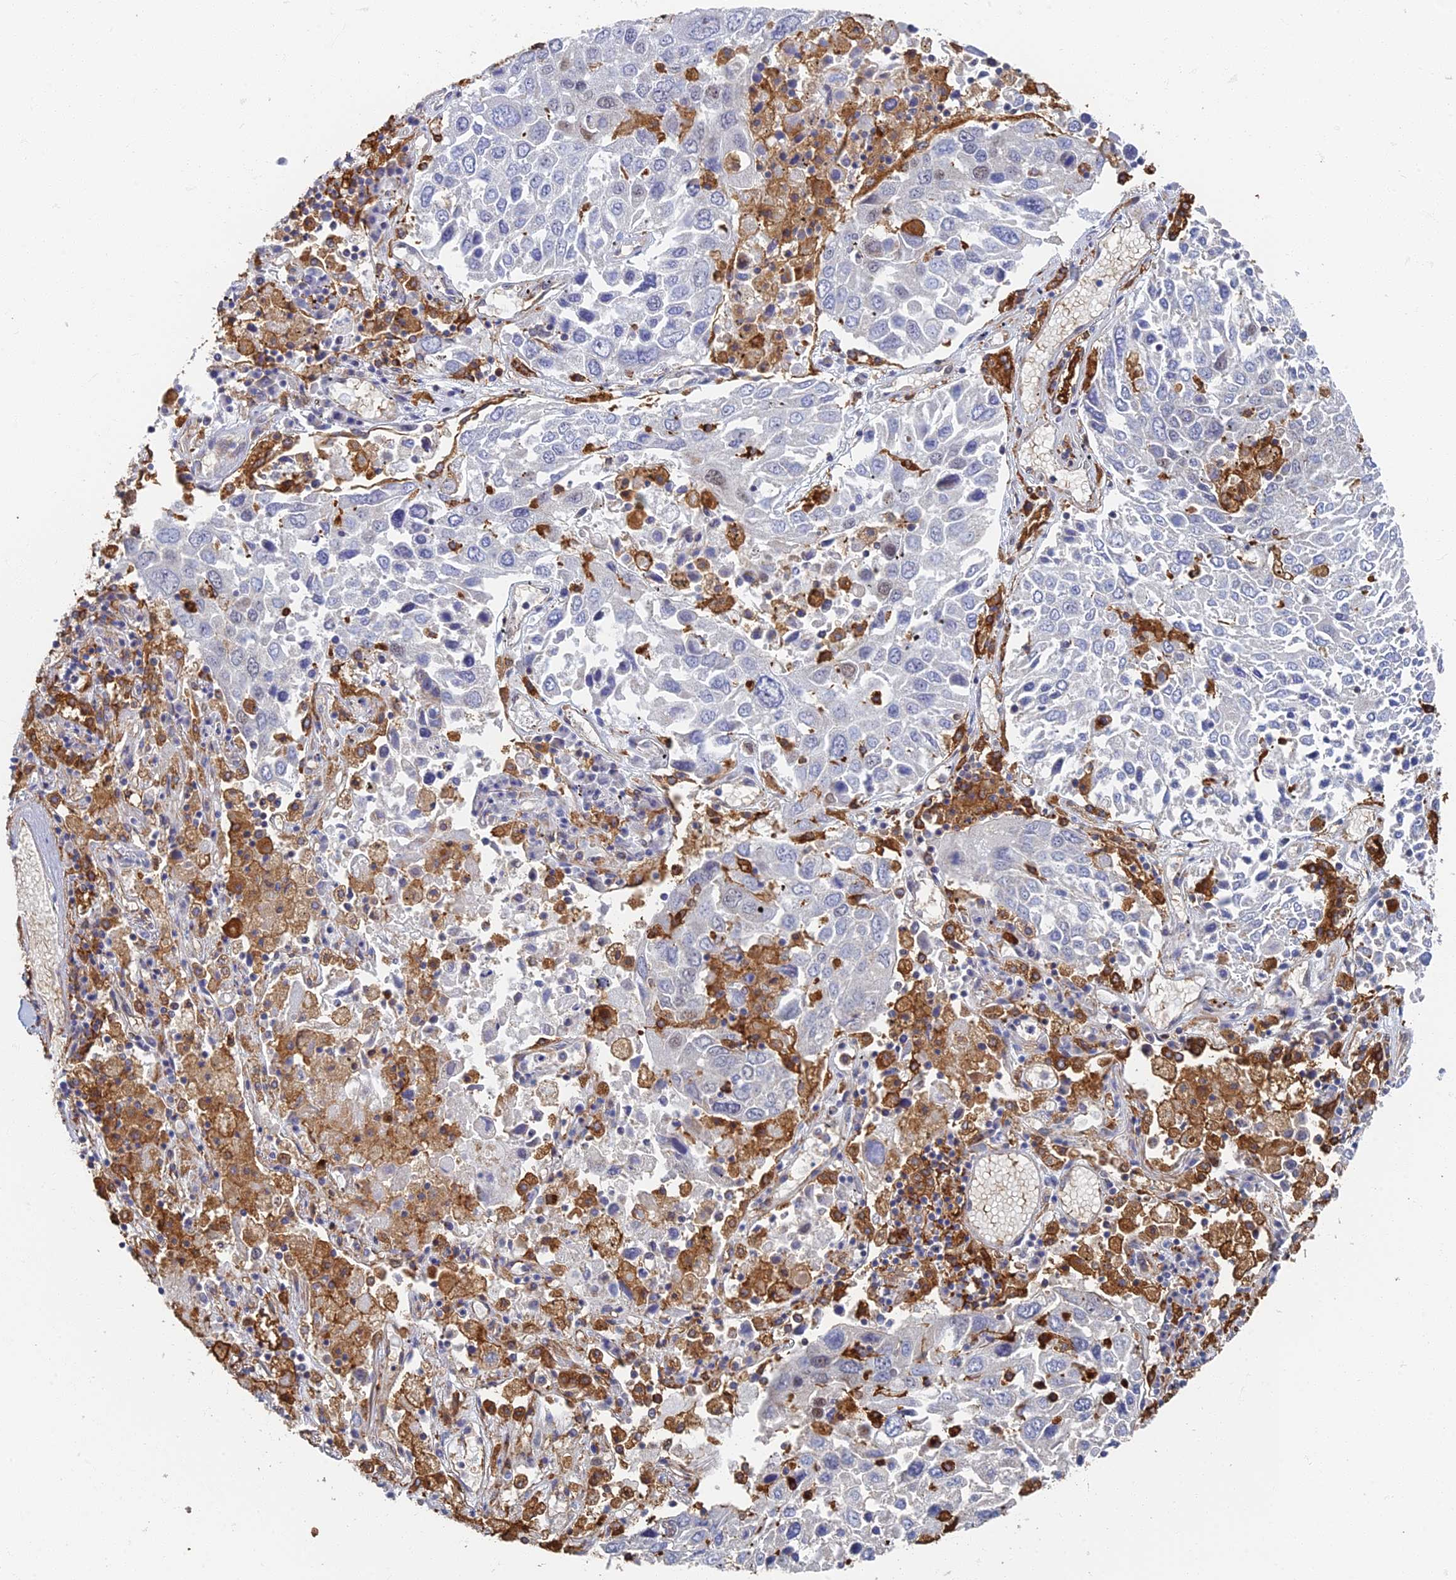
{"staining": {"intensity": "negative", "quantity": "none", "location": "none"}, "tissue": "lung cancer", "cell_type": "Tumor cells", "image_type": "cancer", "snomed": [{"axis": "morphology", "description": "Squamous cell carcinoma, NOS"}, {"axis": "topography", "description": "Lung"}], "caption": "This is an immunohistochemistry photomicrograph of lung cancer. There is no positivity in tumor cells.", "gene": "GPATCH1", "patient": {"sex": "male", "age": 65}}